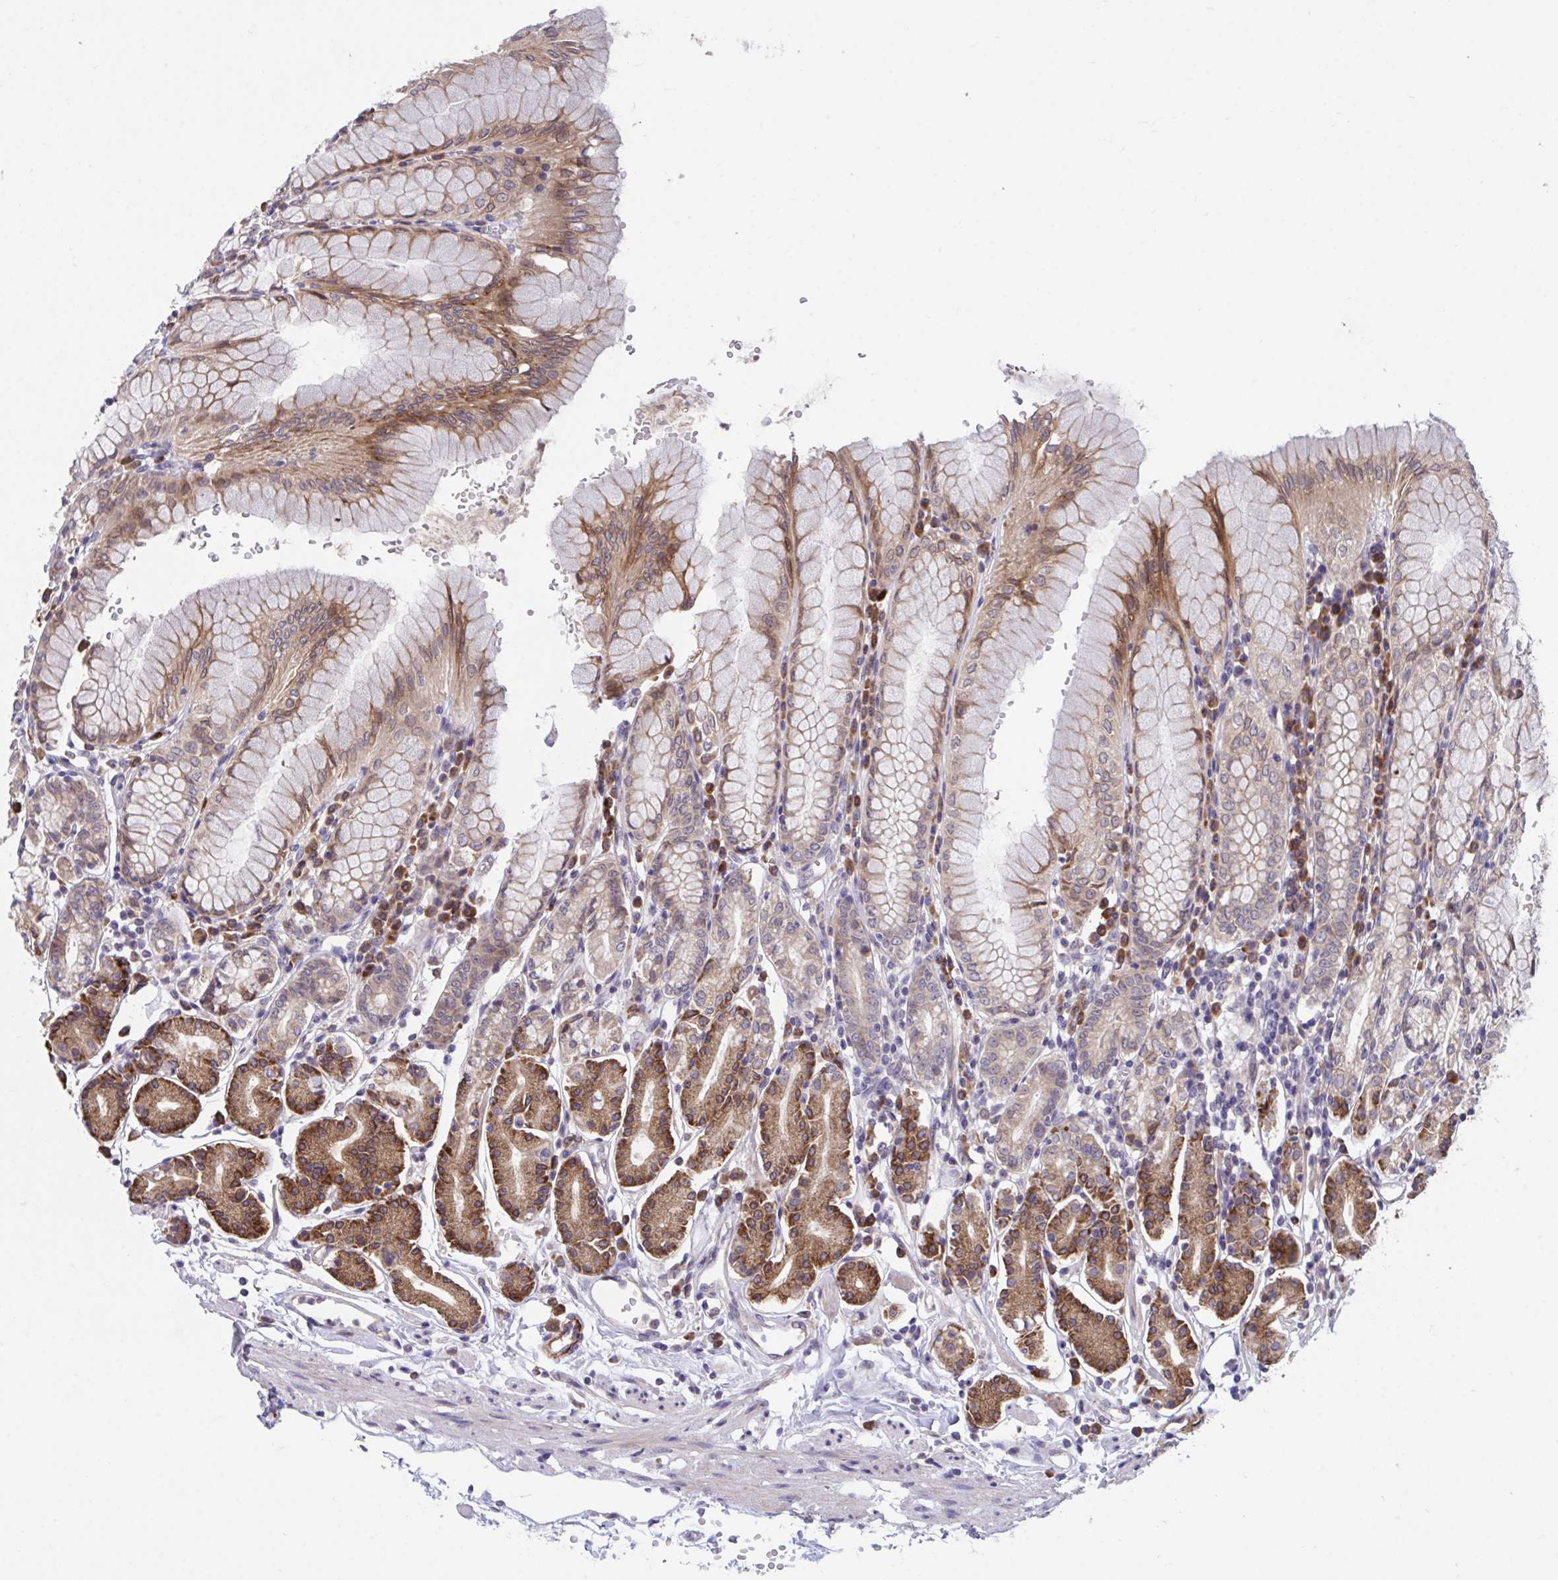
{"staining": {"intensity": "moderate", "quantity": "25%-75%", "location": "cytoplasmic/membranous"}, "tissue": "stomach", "cell_type": "Glandular cells", "image_type": "normal", "snomed": [{"axis": "morphology", "description": "Normal tissue, NOS"}, {"axis": "topography", "description": "Stomach"}], "caption": "A photomicrograph of stomach stained for a protein demonstrates moderate cytoplasmic/membranous brown staining in glandular cells. (Stains: DAB in brown, nuclei in blue, Microscopy: brightfield microscopy at high magnification).", "gene": "SUSD4", "patient": {"sex": "female", "age": 62}}